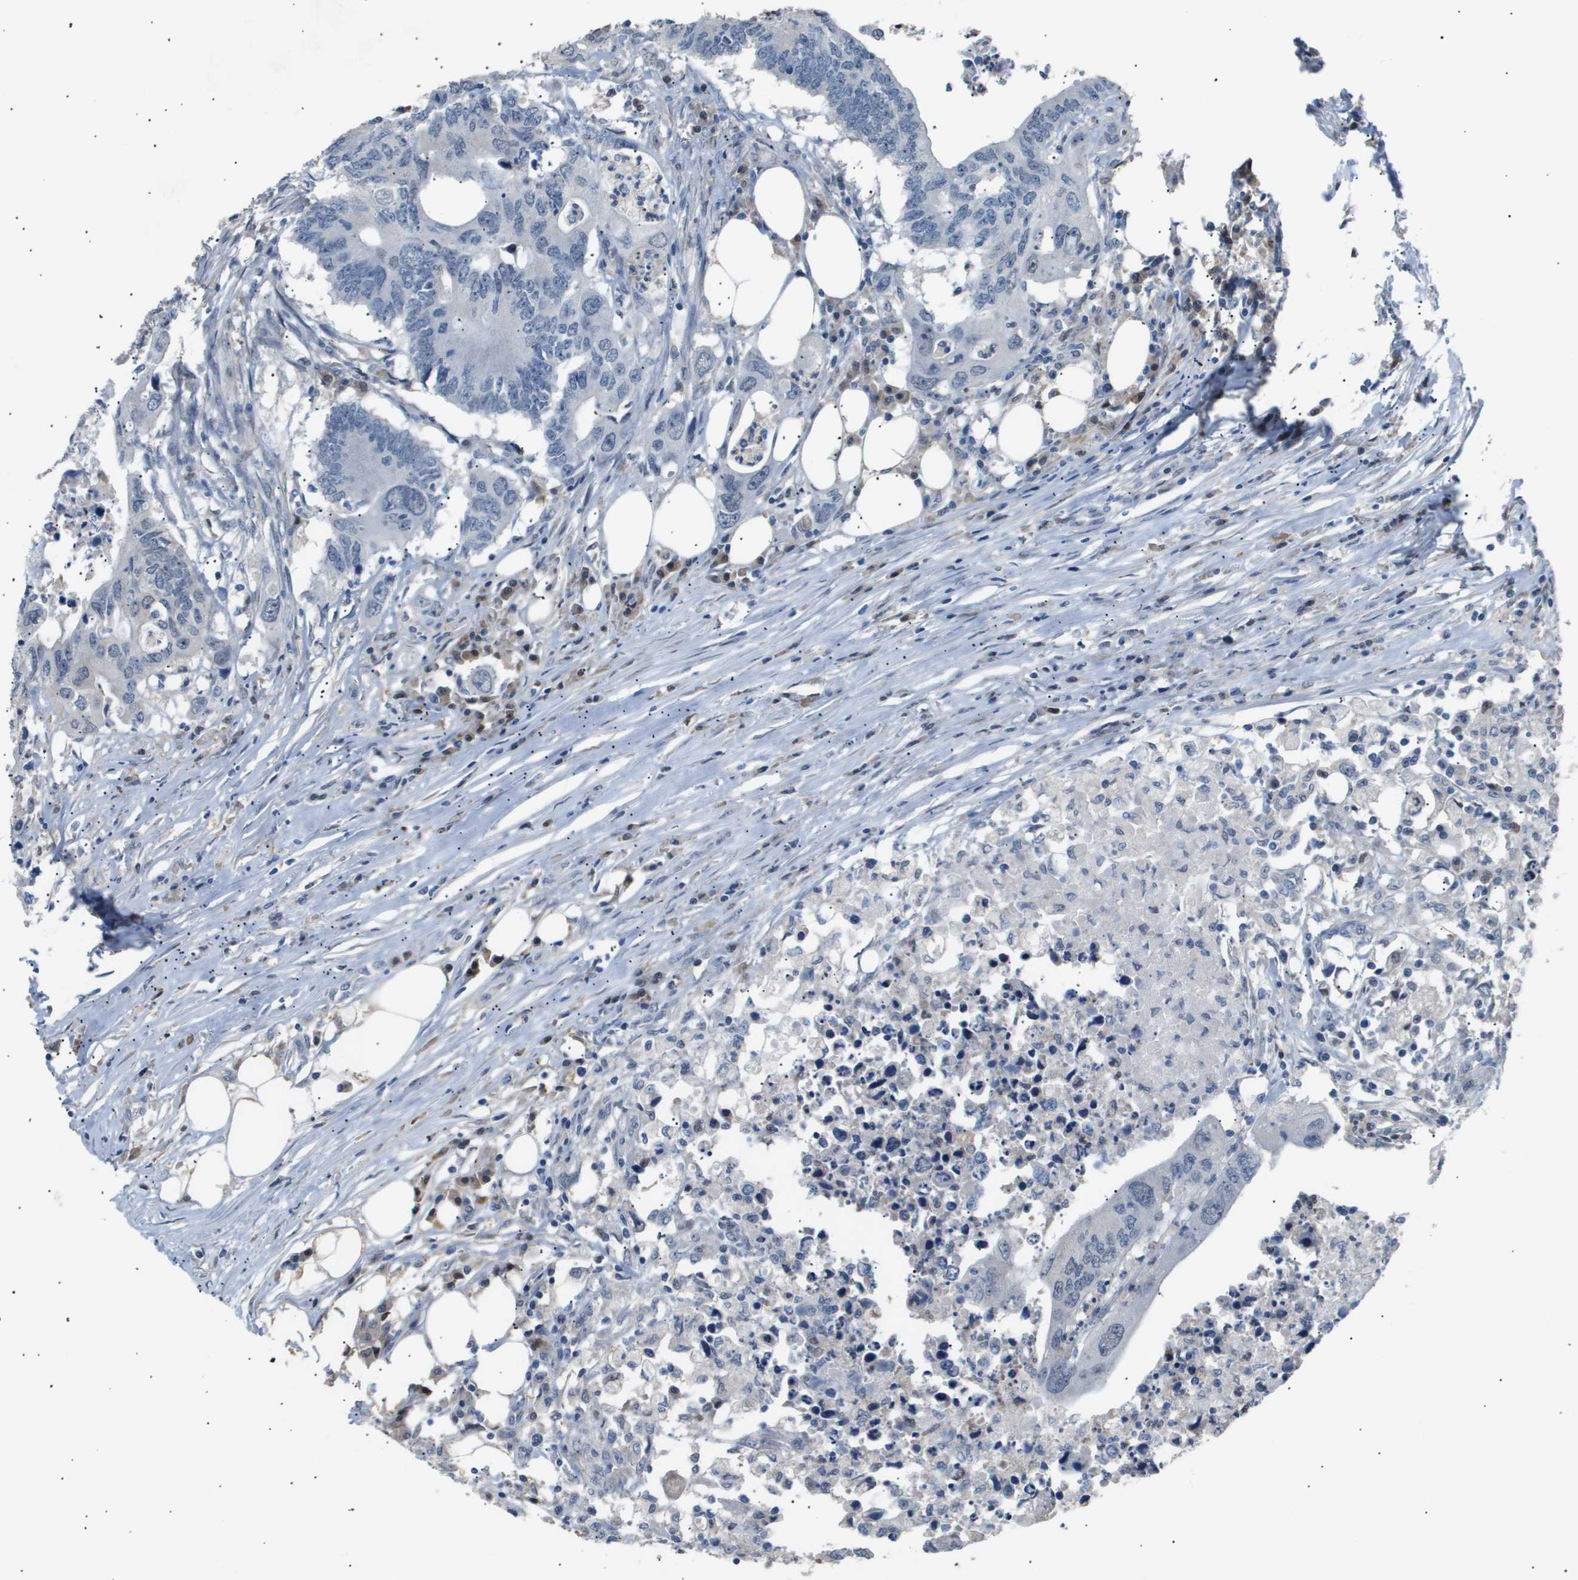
{"staining": {"intensity": "negative", "quantity": "none", "location": "none"}, "tissue": "colorectal cancer", "cell_type": "Tumor cells", "image_type": "cancer", "snomed": [{"axis": "morphology", "description": "Adenocarcinoma, NOS"}, {"axis": "topography", "description": "Colon"}], "caption": "Adenocarcinoma (colorectal) was stained to show a protein in brown. There is no significant staining in tumor cells.", "gene": "AKR1A1", "patient": {"sex": "male", "age": 71}}